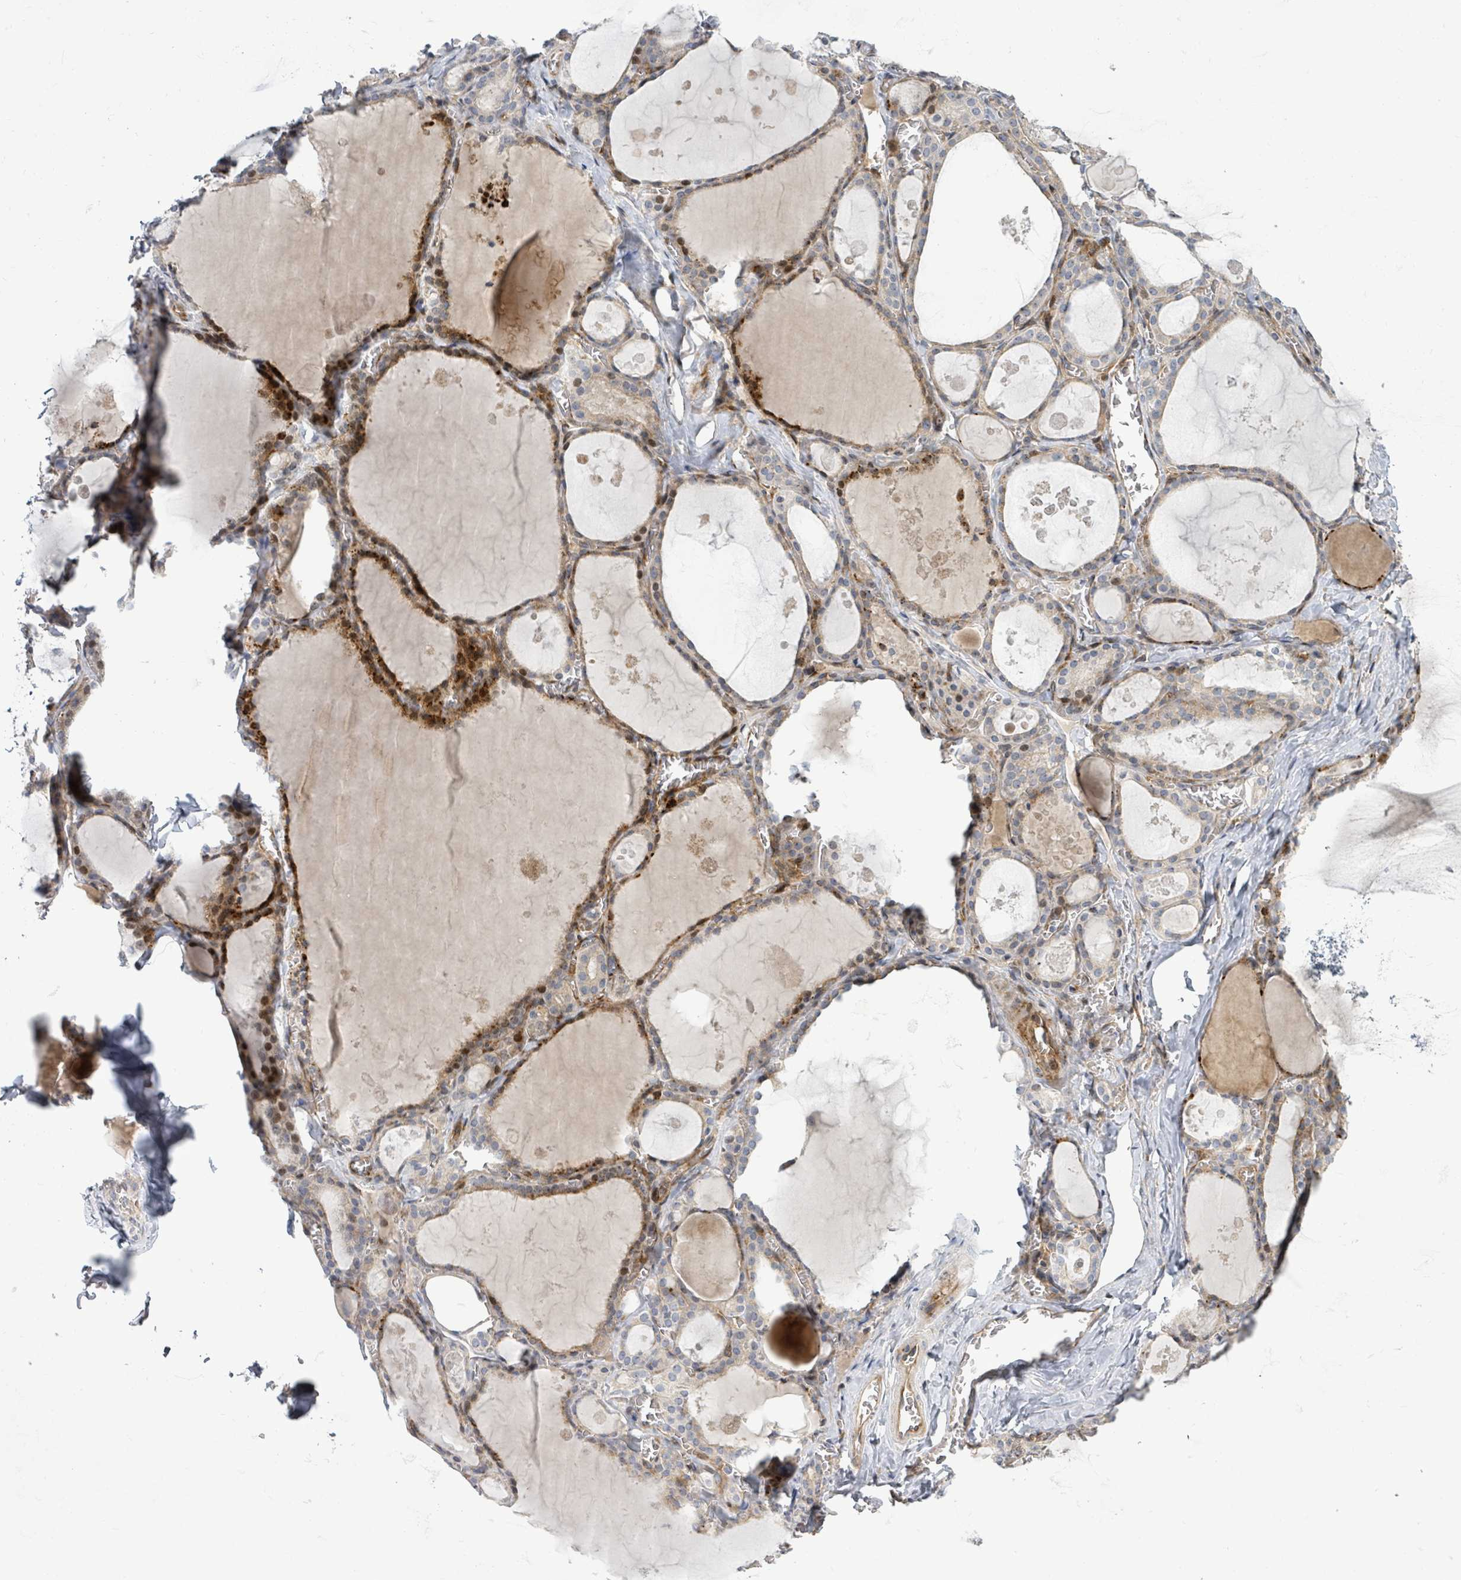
{"staining": {"intensity": "moderate", "quantity": "25%-75%", "location": "cytoplasmic/membranous,nuclear"}, "tissue": "thyroid gland", "cell_type": "Glandular cells", "image_type": "normal", "snomed": [{"axis": "morphology", "description": "Normal tissue, NOS"}, {"axis": "topography", "description": "Thyroid gland"}], "caption": "Immunohistochemistry (IHC) staining of unremarkable thyroid gland, which exhibits medium levels of moderate cytoplasmic/membranous,nuclear staining in approximately 25%-75% of glandular cells indicating moderate cytoplasmic/membranous,nuclear protein expression. The staining was performed using DAB (3,3'-diaminobenzidine) (brown) for protein detection and nuclei were counterstained in hematoxylin (blue).", "gene": "CFAP210", "patient": {"sex": "male", "age": 56}}